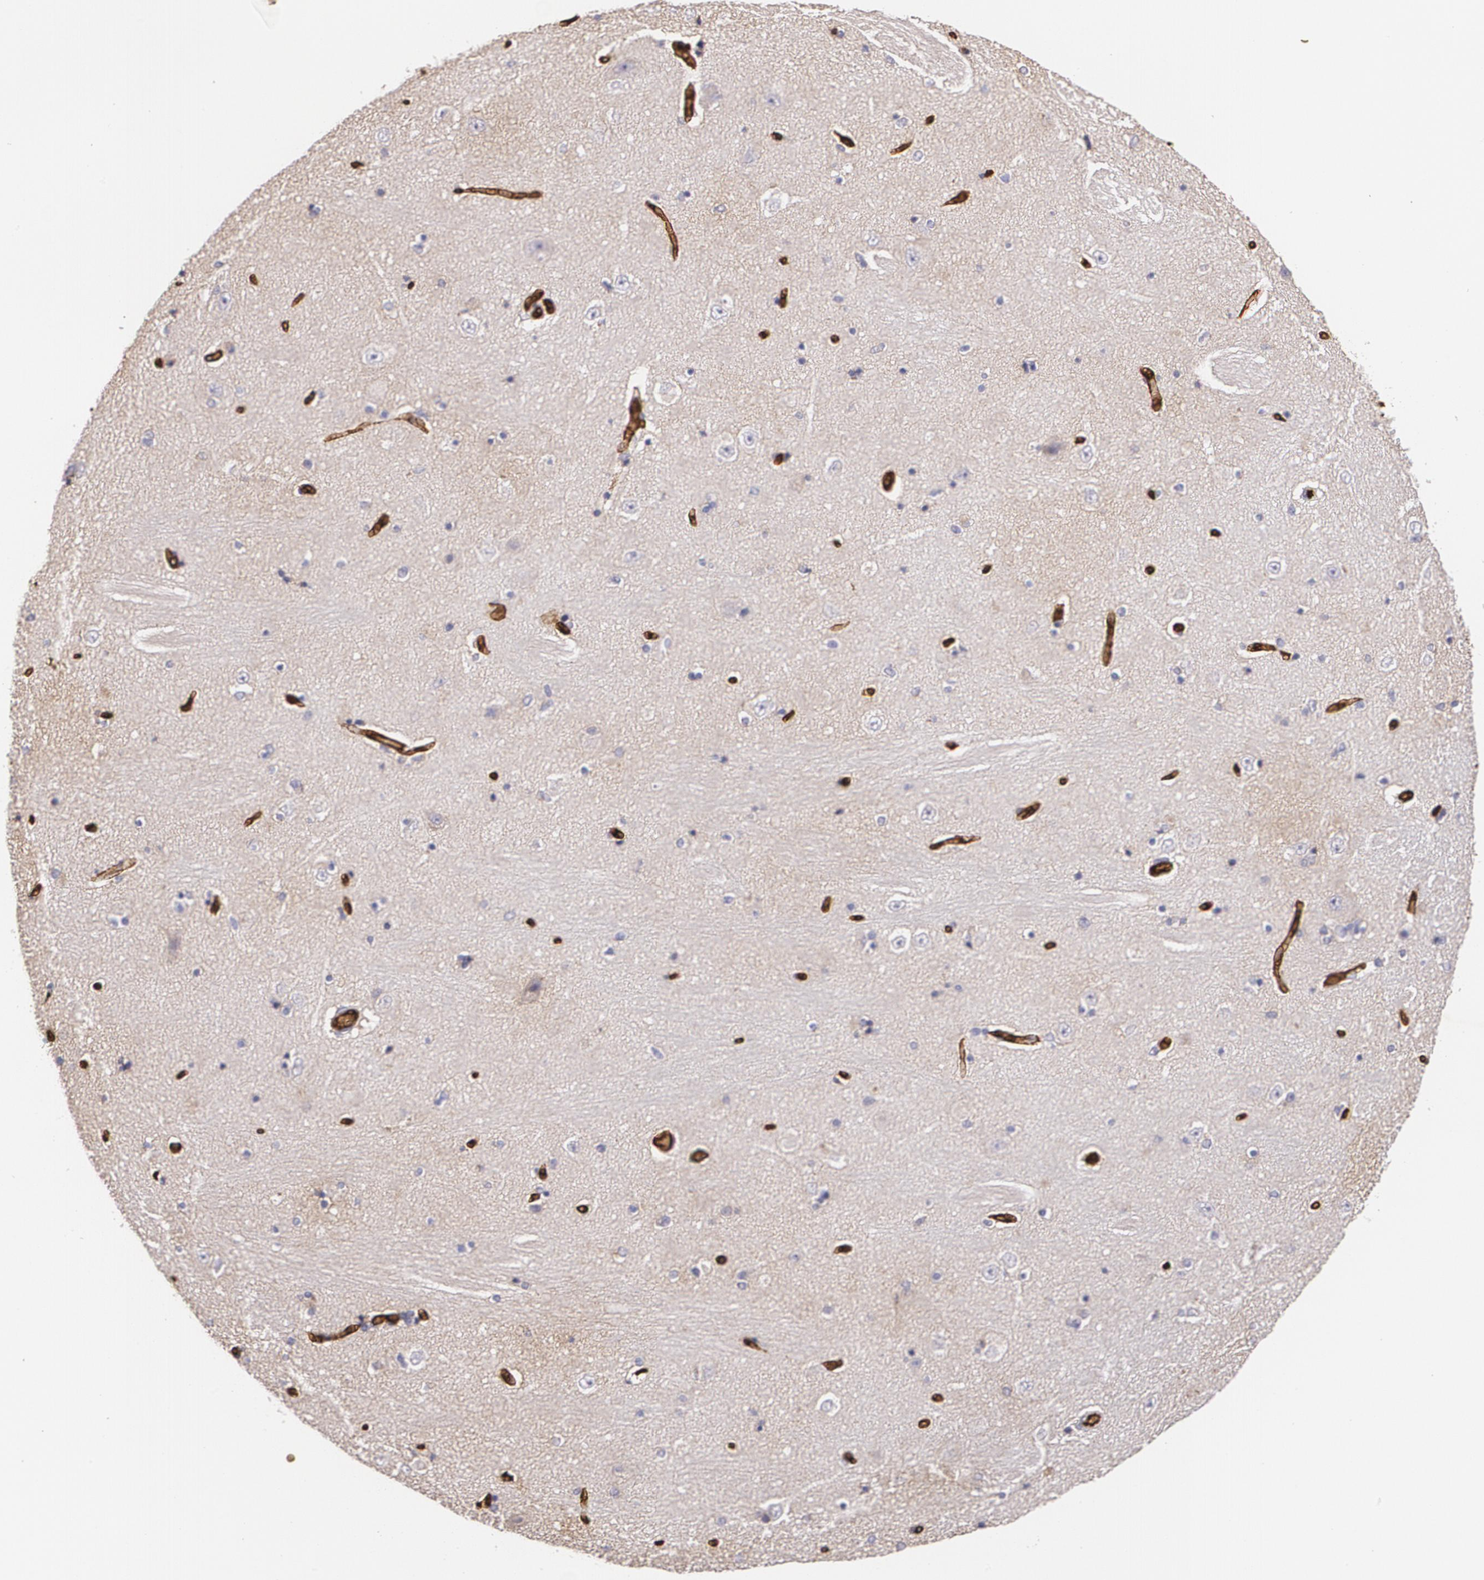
{"staining": {"intensity": "negative", "quantity": "none", "location": "none"}, "tissue": "hippocampus", "cell_type": "Glial cells", "image_type": "normal", "snomed": [{"axis": "morphology", "description": "Normal tissue, NOS"}, {"axis": "topography", "description": "Hippocampus"}], "caption": "This is an immunohistochemistry (IHC) micrograph of benign human hippocampus. There is no staining in glial cells.", "gene": "SLC2A1", "patient": {"sex": "female", "age": 54}}